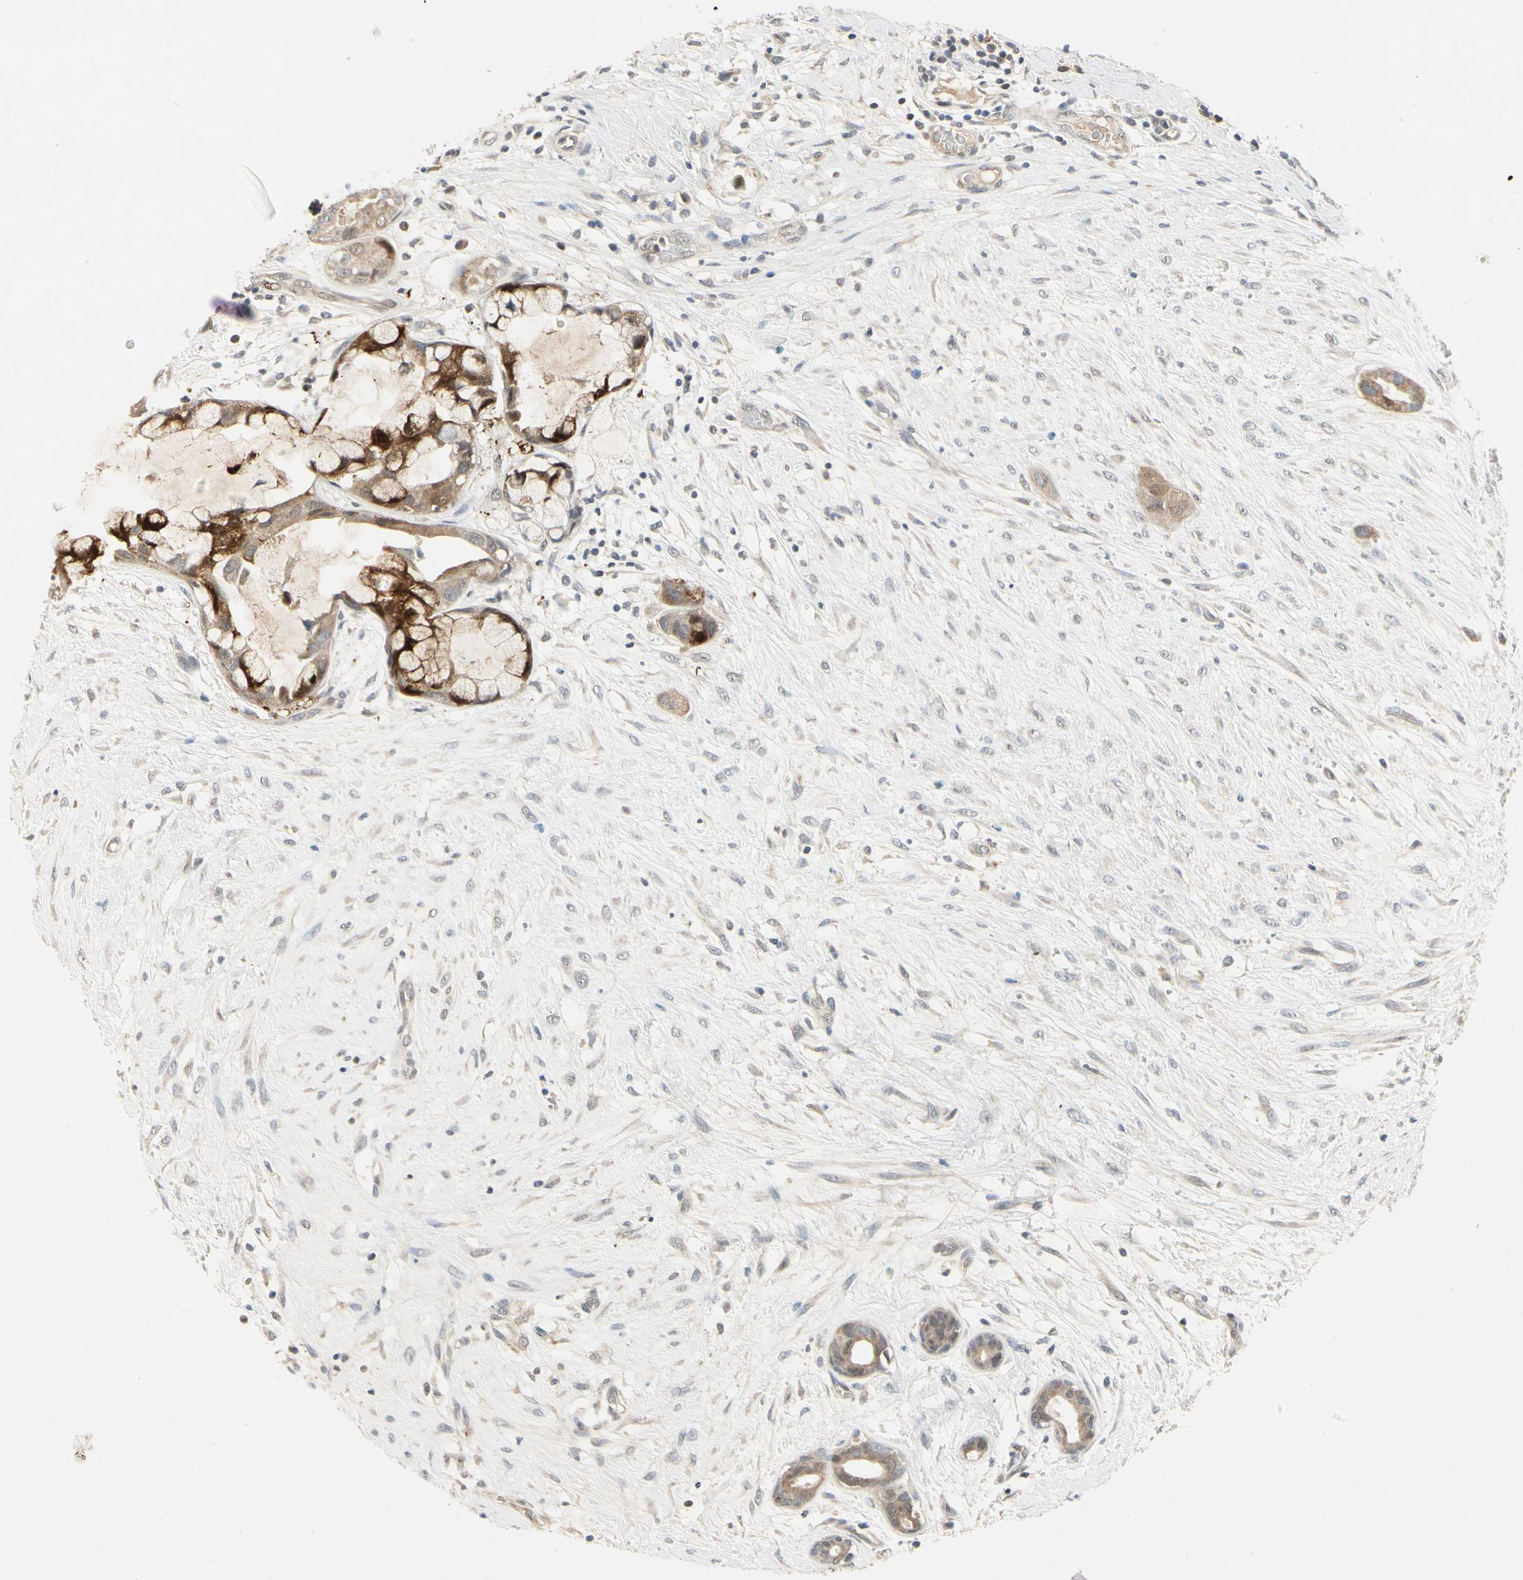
{"staining": {"intensity": "moderate", "quantity": ">75%", "location": "cytoplasmic/membranous"}, "tissue": "breast cancer", "cell_type": "Tumor cells", "image_type": "cancer", "snomed": [{"axis": "morphology", "description": "Duct carcinoma"}, {"axis": "topography", "description": "Breast"}], "caption": "Immunohistochemistry (IHC) histopathology image of human infiltrating ductal carcinoma (breast) stained for a protein (brown), which shows medium levels of moderate cytoplasmic/membranous positivity in approximately >75% of tumor cells.", "gene": "RIOX2", "patient": {"sex": "female", "age": 40}}